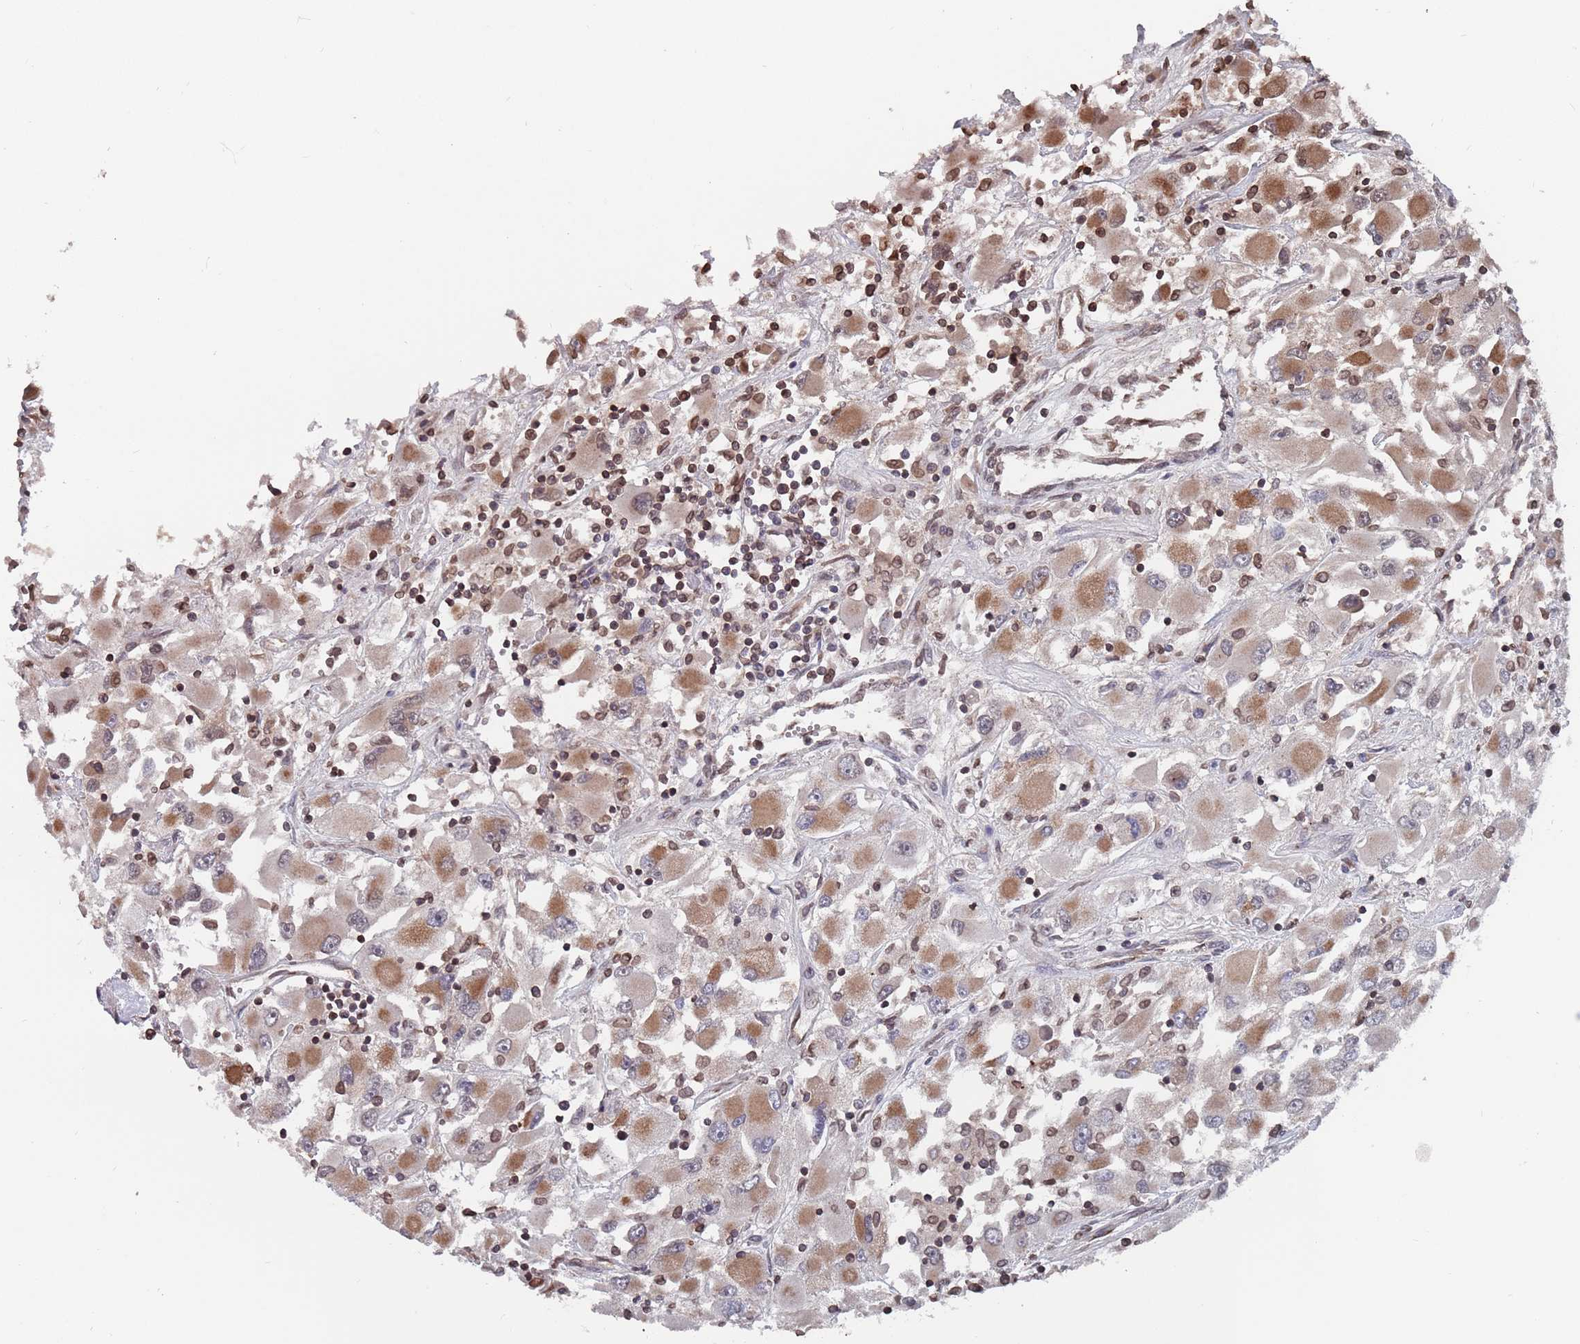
{"staining": {"intensity": "moderate", "quantity": ">75%", "location": "cytoplasmic/membranous"}, "tissue": "renal cancer", "cell_type": "Tumor cells", "image_type": "cancer", "snomed": [{"axis": "morphology", "description": "Adenocarcinoma, NOS"}, {"axis": "topography", "description": "Kidney"}], "caption": "This histopathology image shows renal cancer stained with immunohistochemistry (IHC) to label a protein in brown. The cytoplasmic/membranous of tumor cells show moderate positivity for the protein. Nuclei are counter-stained blue.", "gene": "SDHAF3", "patient": {"sex": "female", "age": 52}}